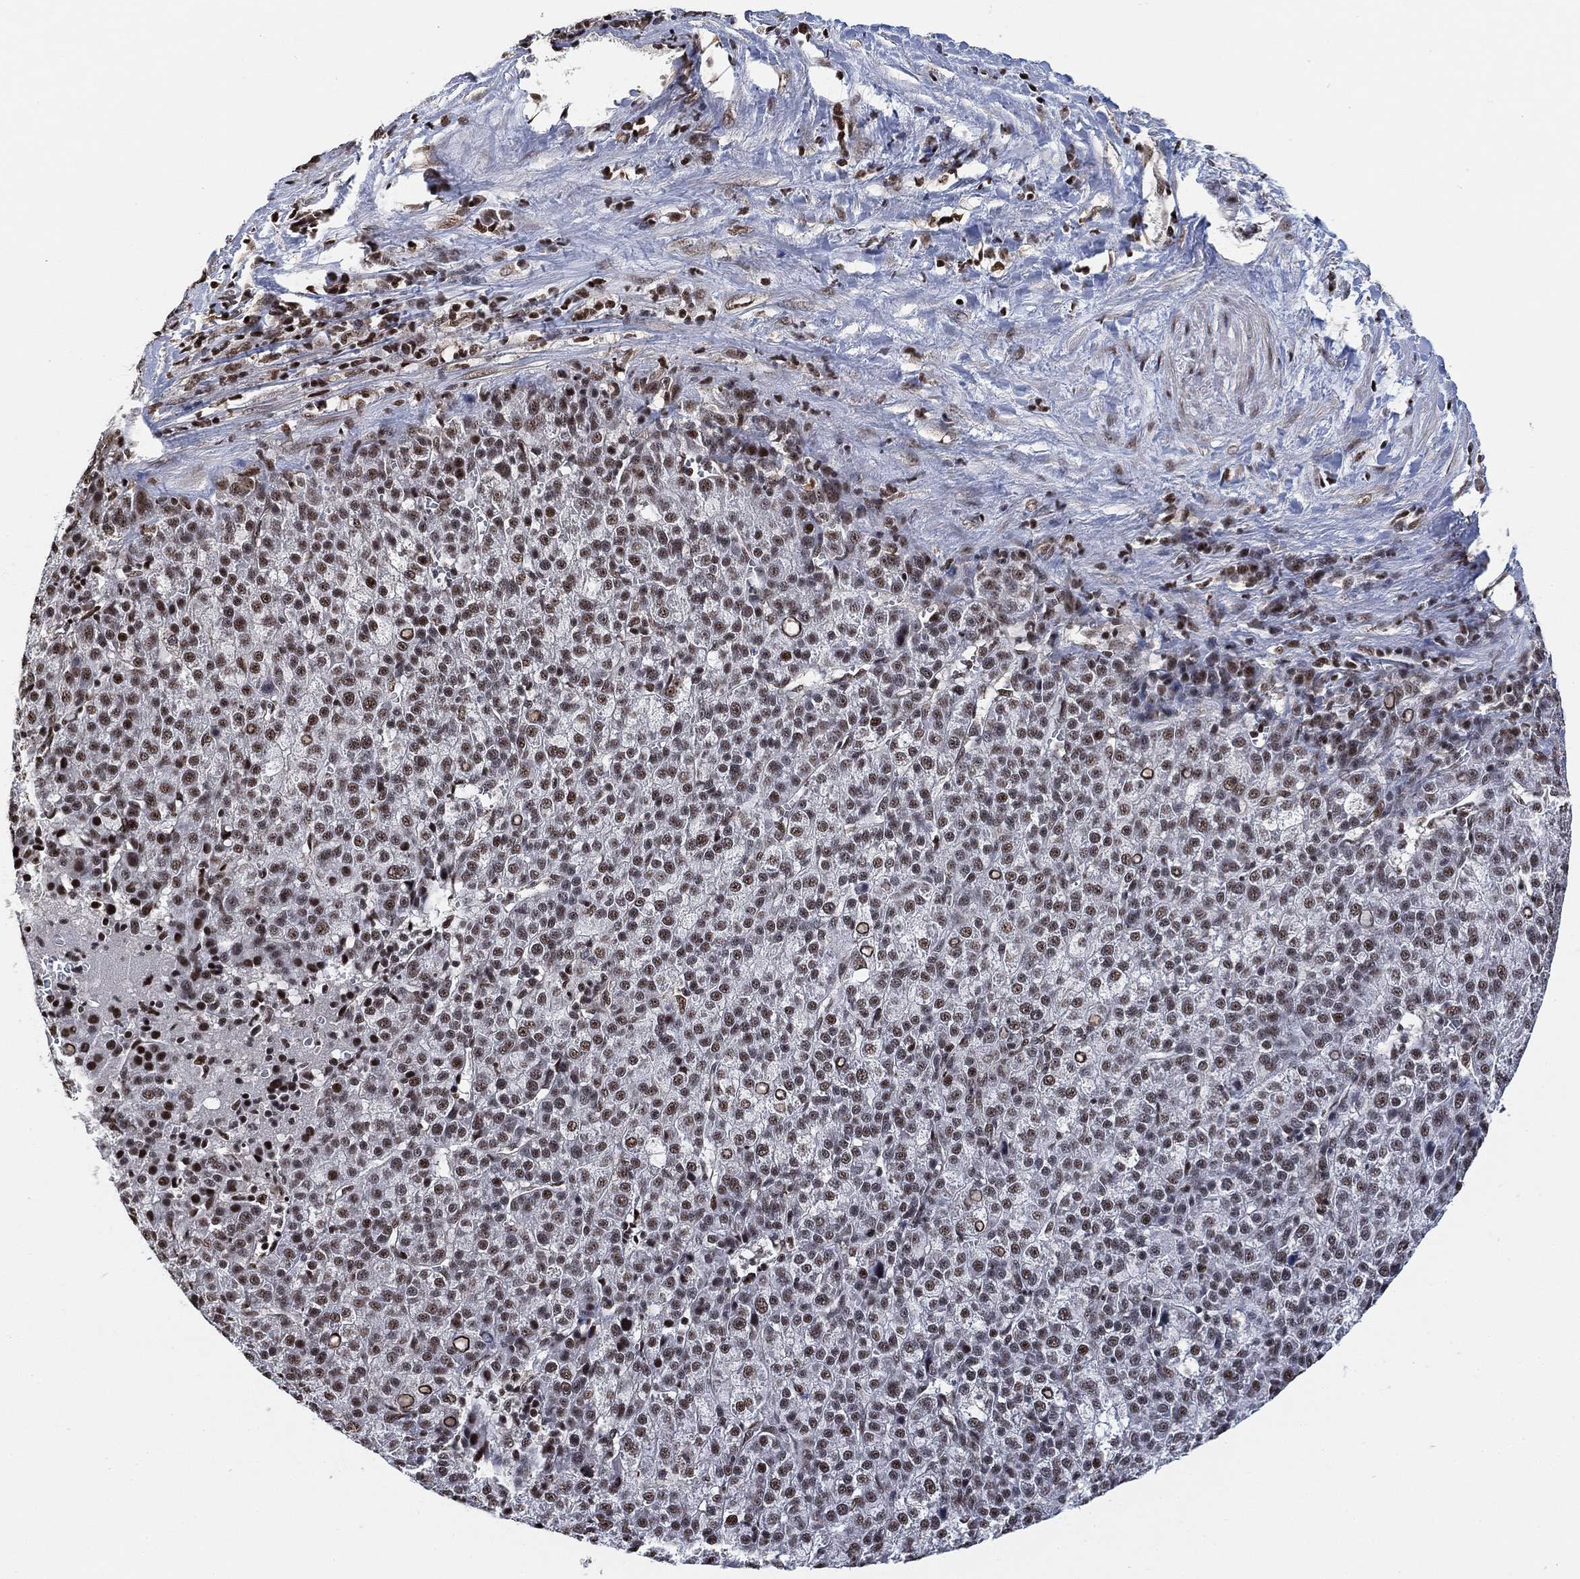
{"staining": {"intensity": "moderate", "quantity": "25%-75%", "location": "nuclear"}, "tissue": "liver cancer", "cell_type": "Tumor cells", "image_type": "cancer", "snomed": [{"axis": "morphology", "description": "Carcinoma, Hepatocellular, NOS"}, {"axis": "topography", "description": "Liver"}], "caption": "An image of liver cancer stained for a protein exhibits moderate nuclear brown staining in tumor cells.", "gene": "ZSCAN30", "patient": {"sex": "female", "age": 60}}